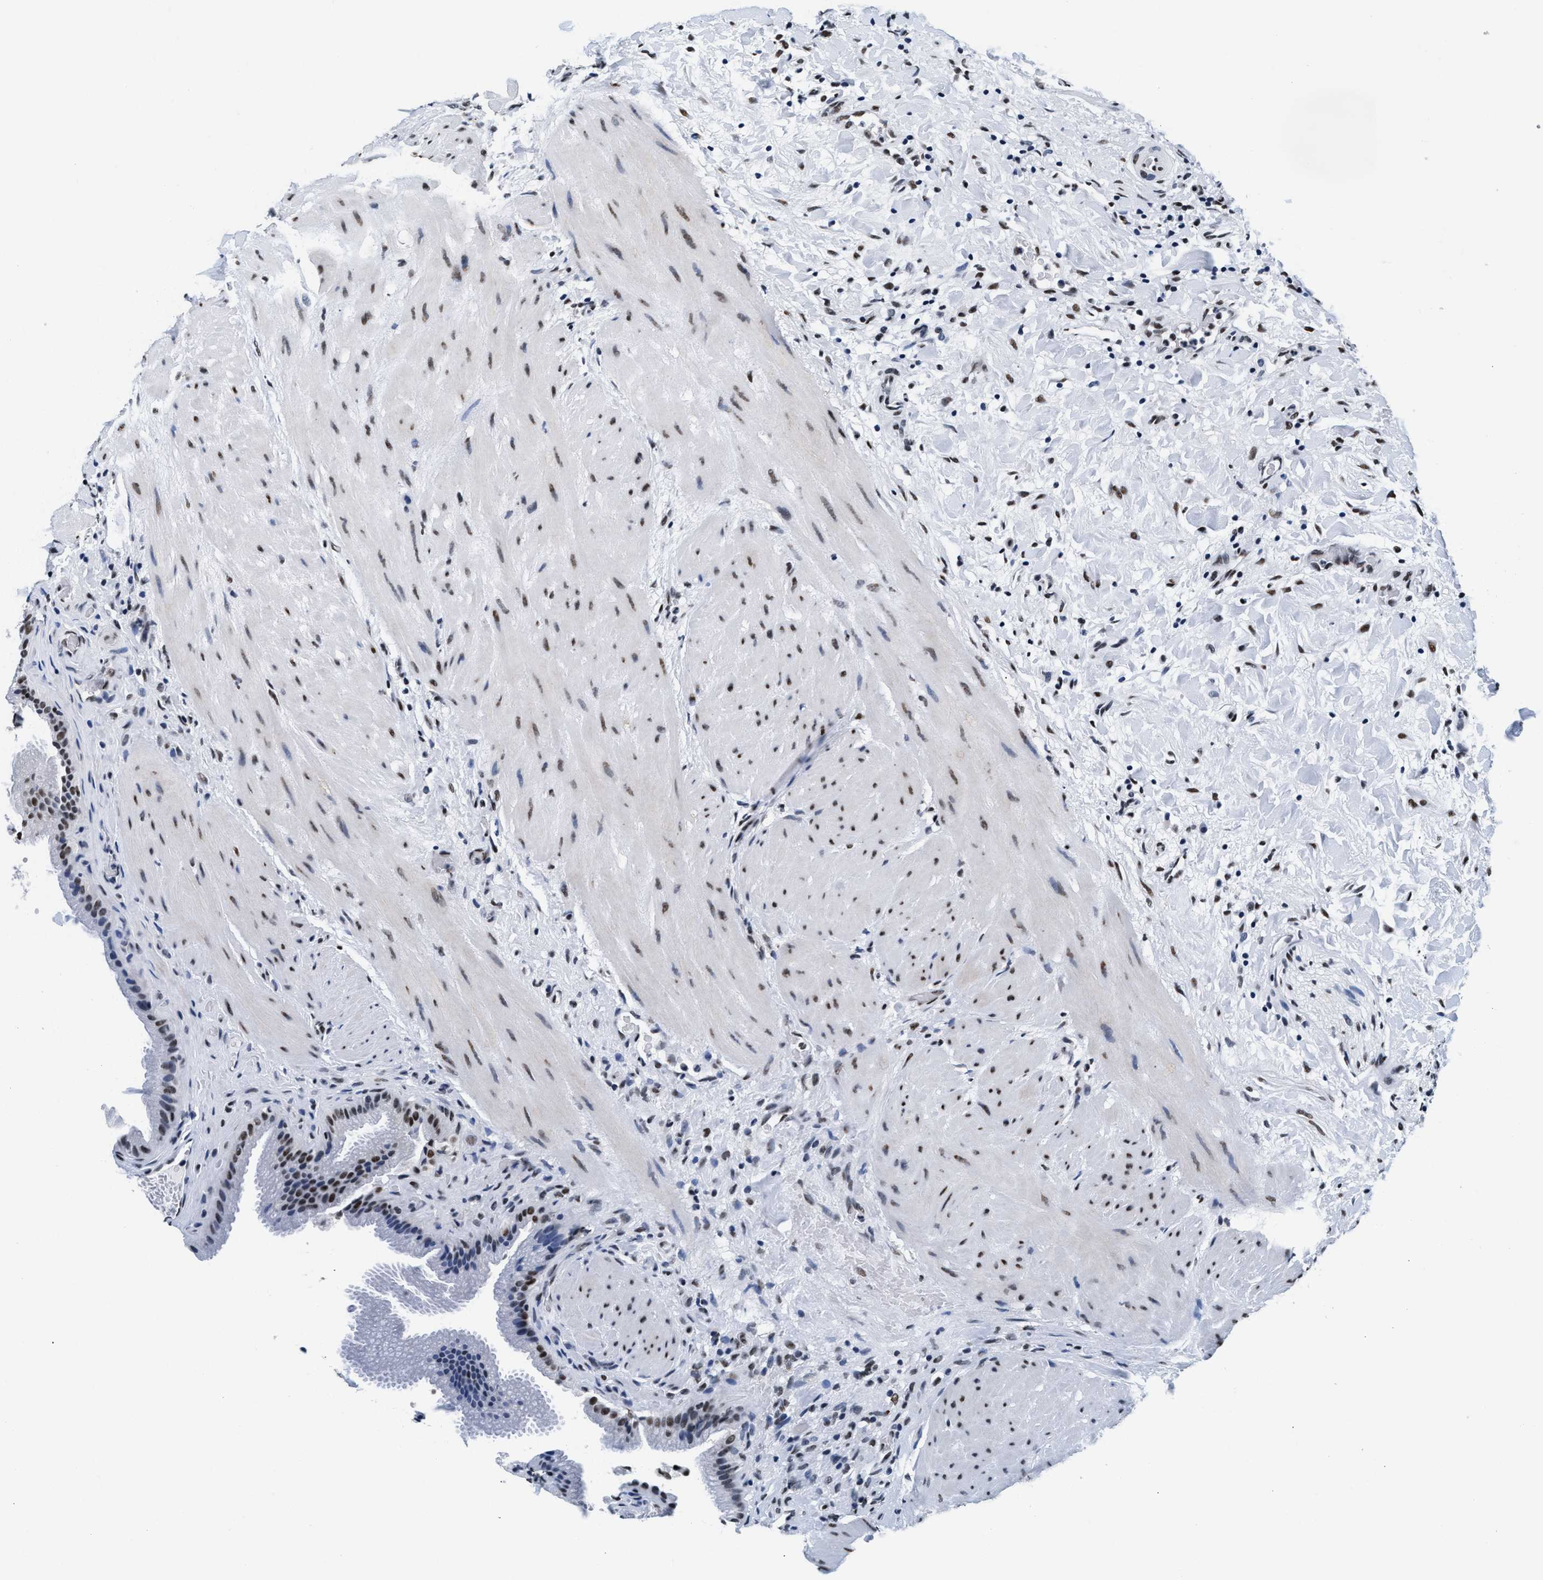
{"staining": {"intensity": "strong", "quantity": ">75%", "location": "nuclear"}, "tissue": "gallbladder", "cell_type": "Glandular cells", "image_type": "normal", "snomed": [{"axis": "morphology", "description": "Normal tissue, NOS"}, {"axis": "topography", "description": "Gallbladder"}], "caption": "Glandular cells demonstrate high levels of strong nuclear expression in about >75% of cells in benign human gallbladder. The protein is shown in brown color, while the nuclei are stained blue.", "gene": "RAD50", "patient": {"sex": "male", "age": 49}}